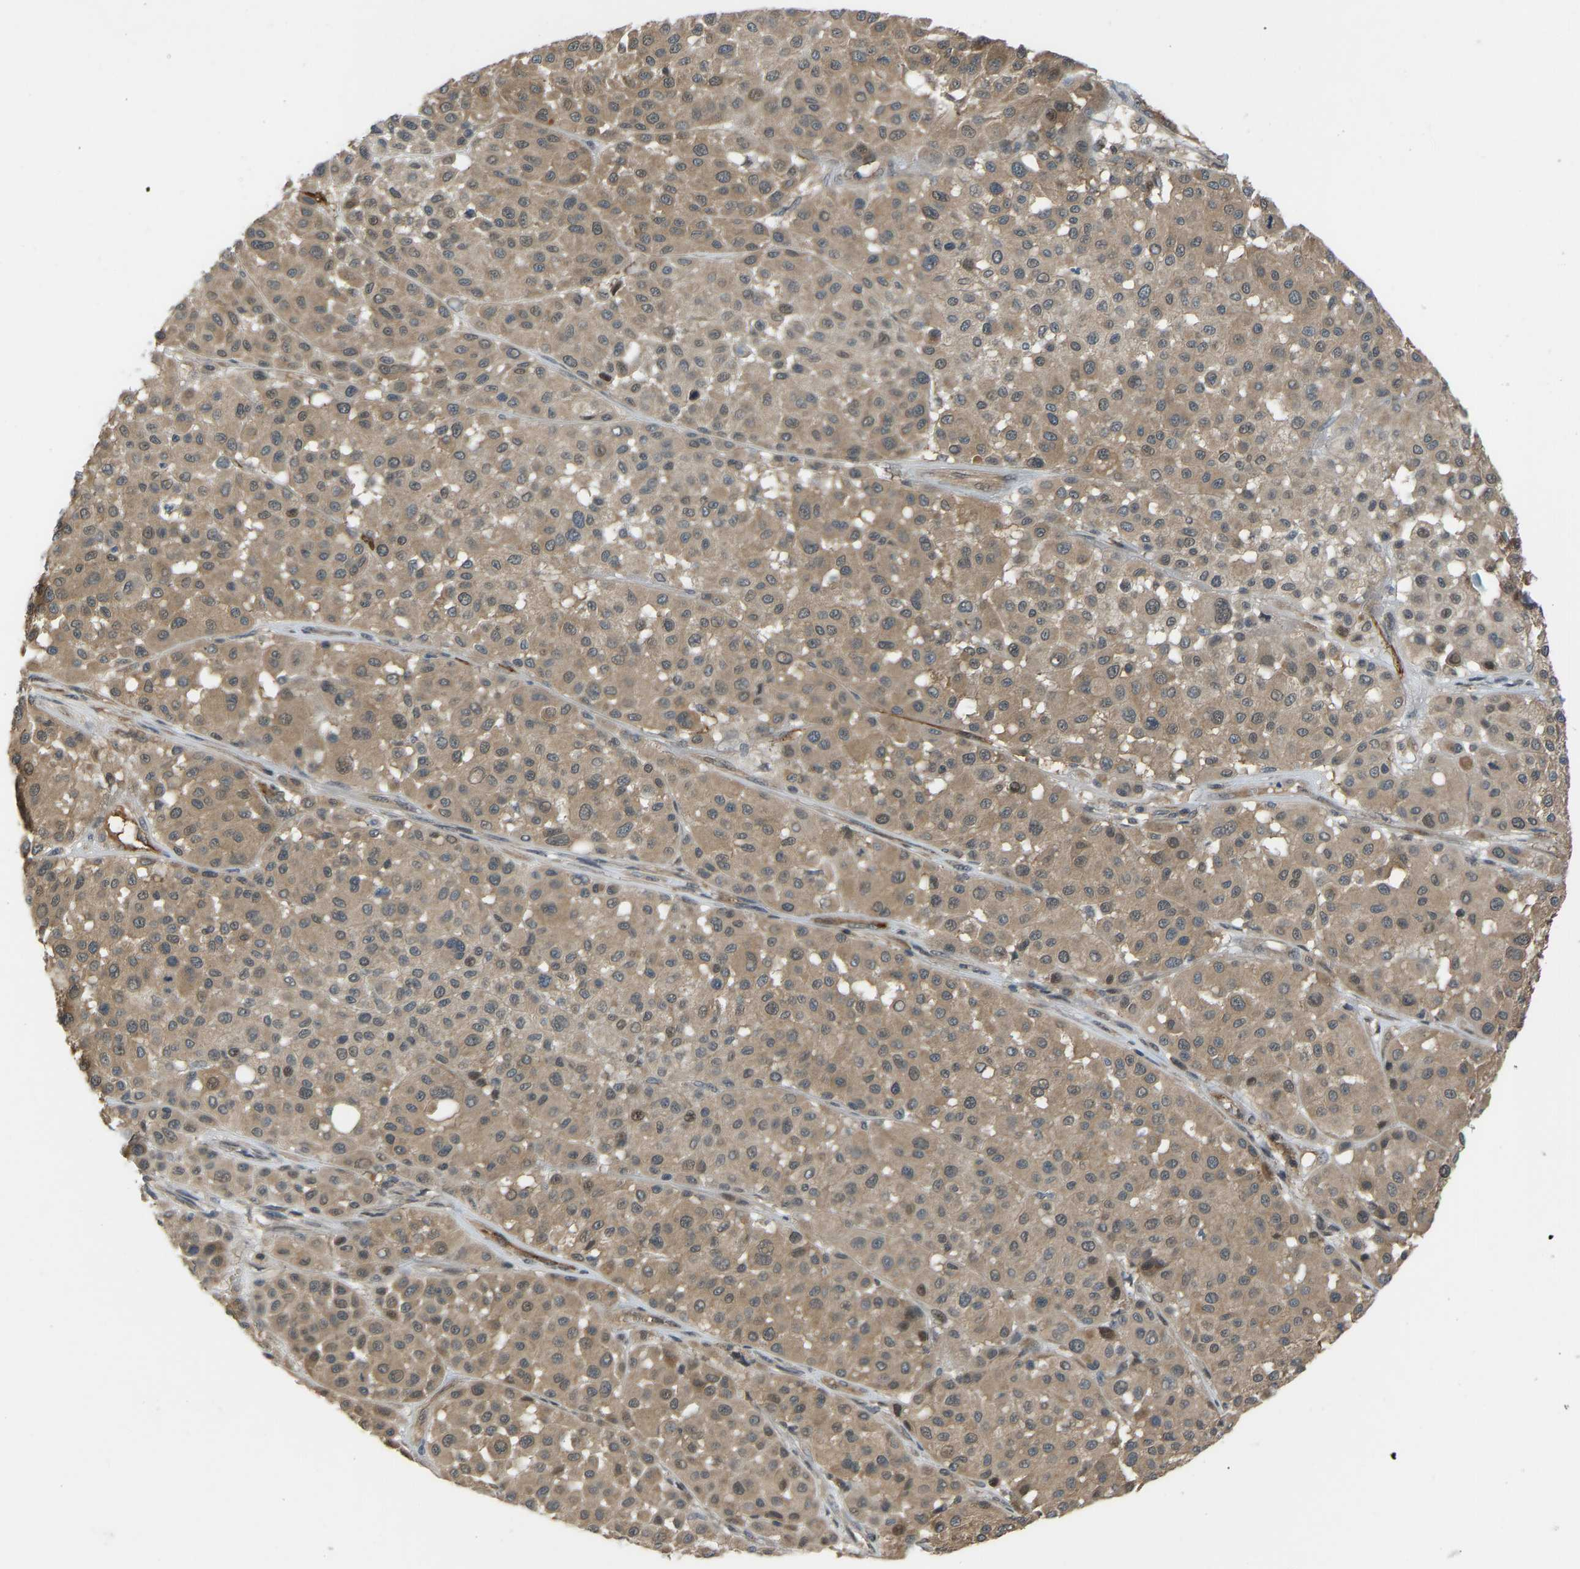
{"staining": {"intensity": "moderate", "quantity": ">75%", "location": "cytoplasmic/membranous,nuclear"}, "tissue": "melanoma", "cell_type": "Tumor cells", "image_type": "cancer", "snomed": [{"axis": "morphology", "description": "Malignant melanoma, Metastatic site"}, {"axis": "topography", "description": "Soft tissue"}], "caption": "A histopathology image showing moderate cytoplasmic/membranous and nuclear staining in approximately >75% of tumor cells in malignant melanoma (metastatic site), as visualized by brown immunohistochemical staining.", "gene": "CCT8", "patient": {"sex": "male", "age": 41}}